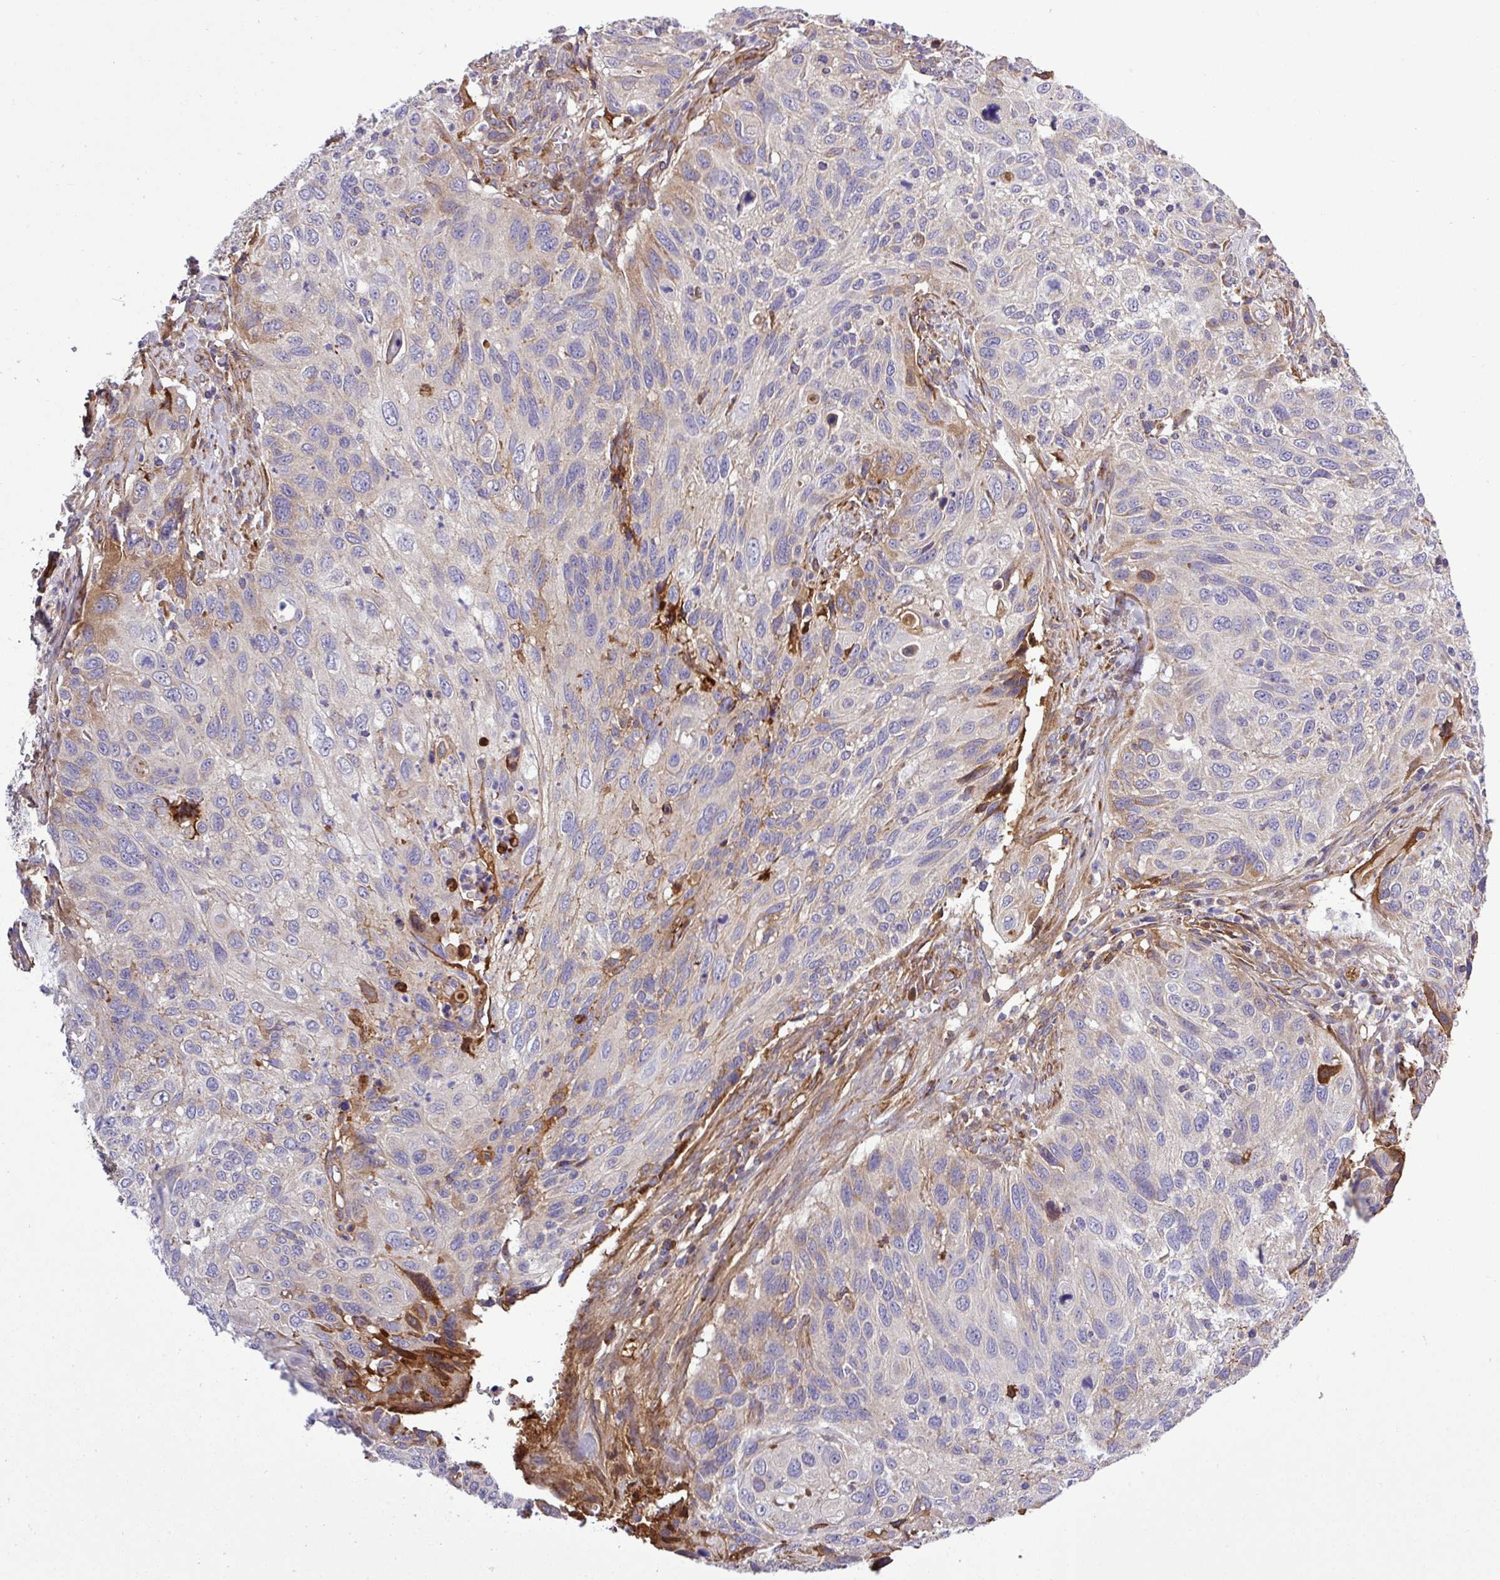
{"staining": {"intensity": "moderate", "quantity": "<25%", "location": "cytoplasmic/membranous"}, "tissue": "cervical cancer", "cell_type": "Tumor cells", "image_type": "cancer", "snomed": [{"axis": "morphology", "description": "Squamous cell carcinoma, NOS"}, {"axis": "topography", "description": "Cervix"}], "caption": "Human cervical squamous cell carcinoma stained with a brown dye exhibits moderate cytoplasmic/membranous positive expression in approximately <25% of tumor cells.", "gene": "CWH43", "patient": {"sex": "female", "age": 70}}